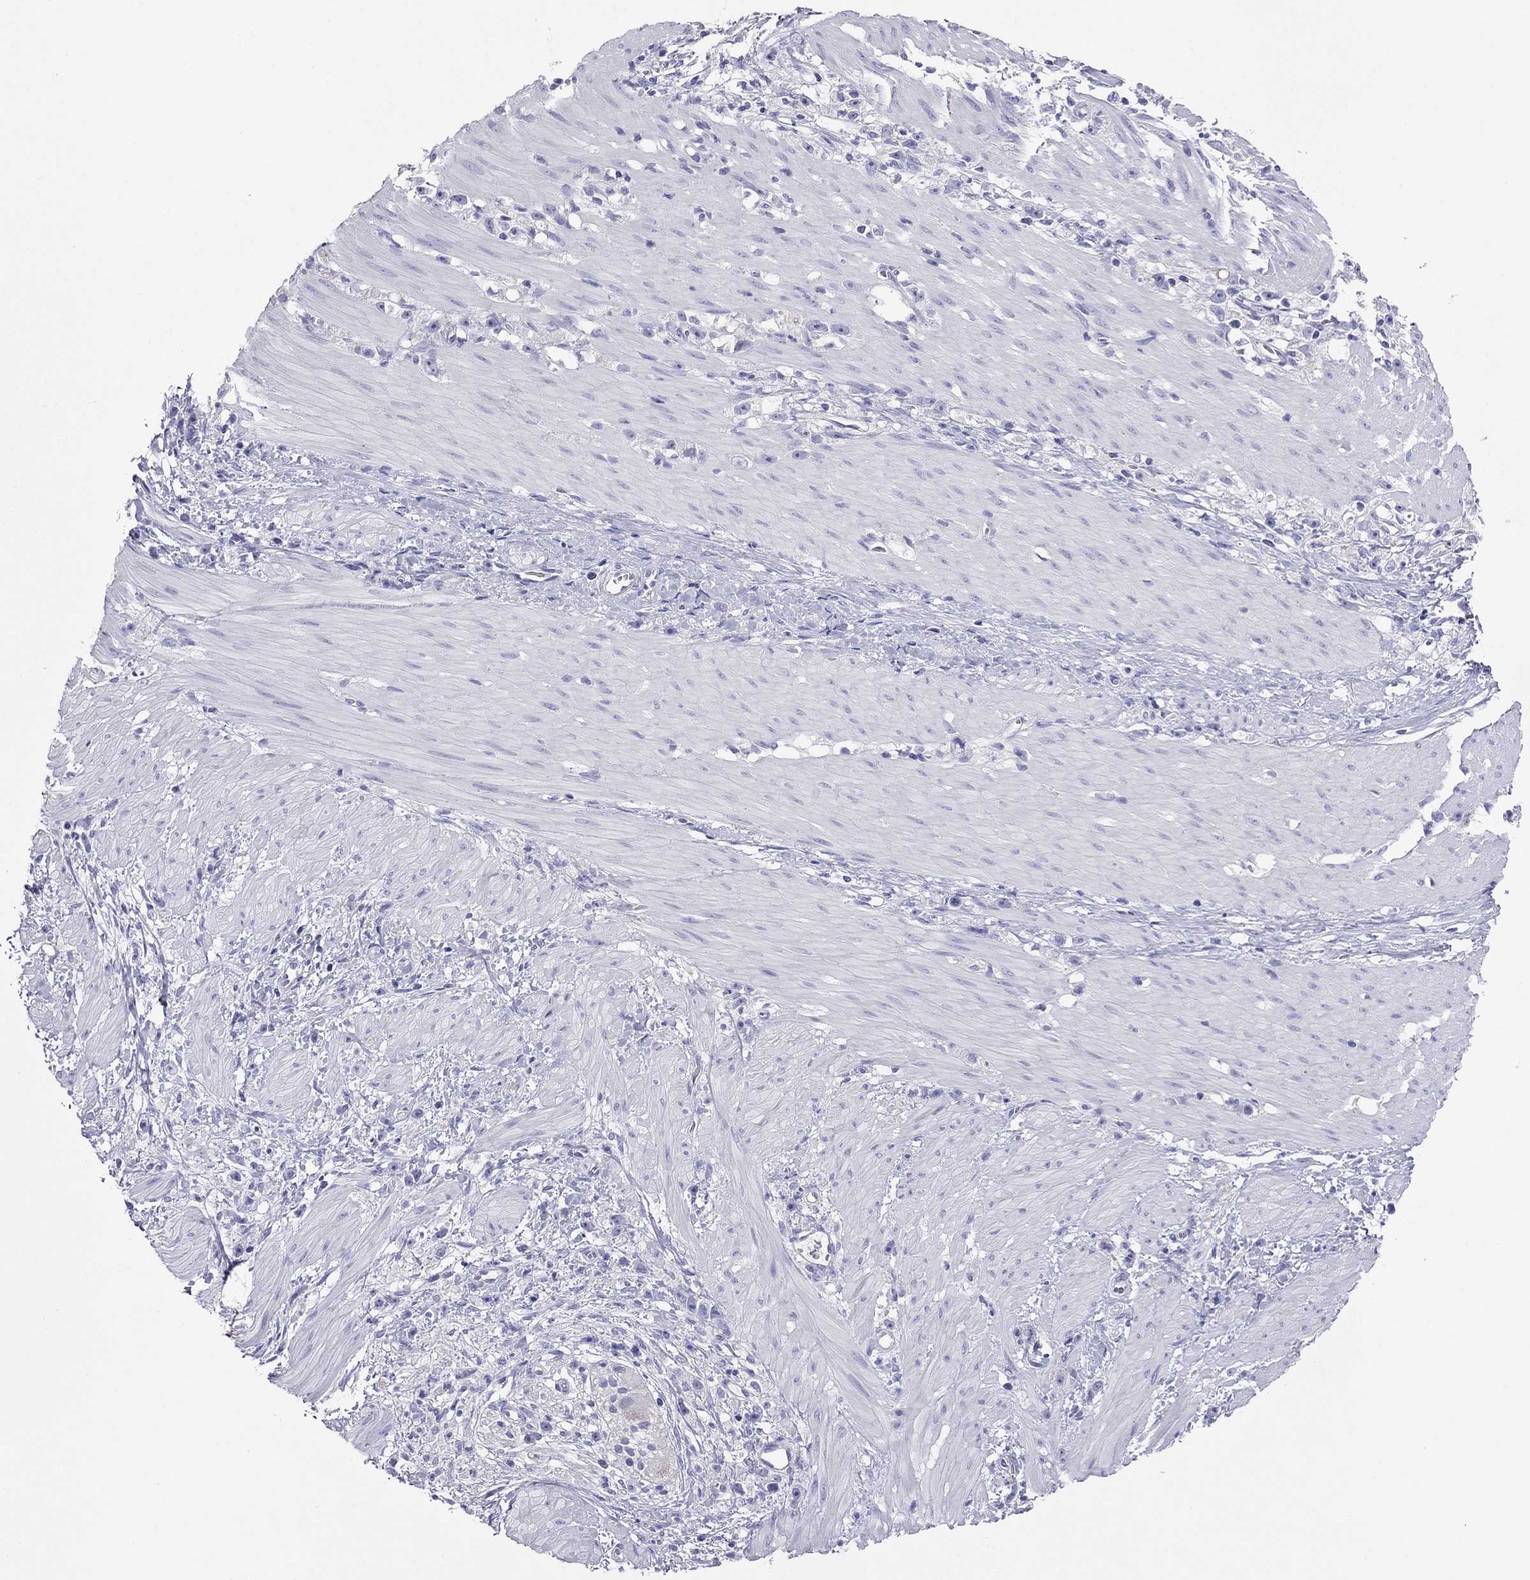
{"staining": {"intensity": "negative", "quantity": "none", "location": "none"}, "tissue": "stomach cancer", "cell_type": "Tumor cells", "image_type": "cancer", "snomed": [{"axis": "morphology", "description": "Adenocarcinoma, NOS"}, {"axis": "topography", "description": "Stomach"}], "caption": "Immunohistochemical staining of stomach cancer displays no significant expression in tumor cells. The staining is performed using DAB (3,3'-diaminobenzidine) brown chromogen with nuclei counter-stained in using hematoxylin.", "gene": "CAPNS2", "patient": {"sex": "female", "age": 59}}